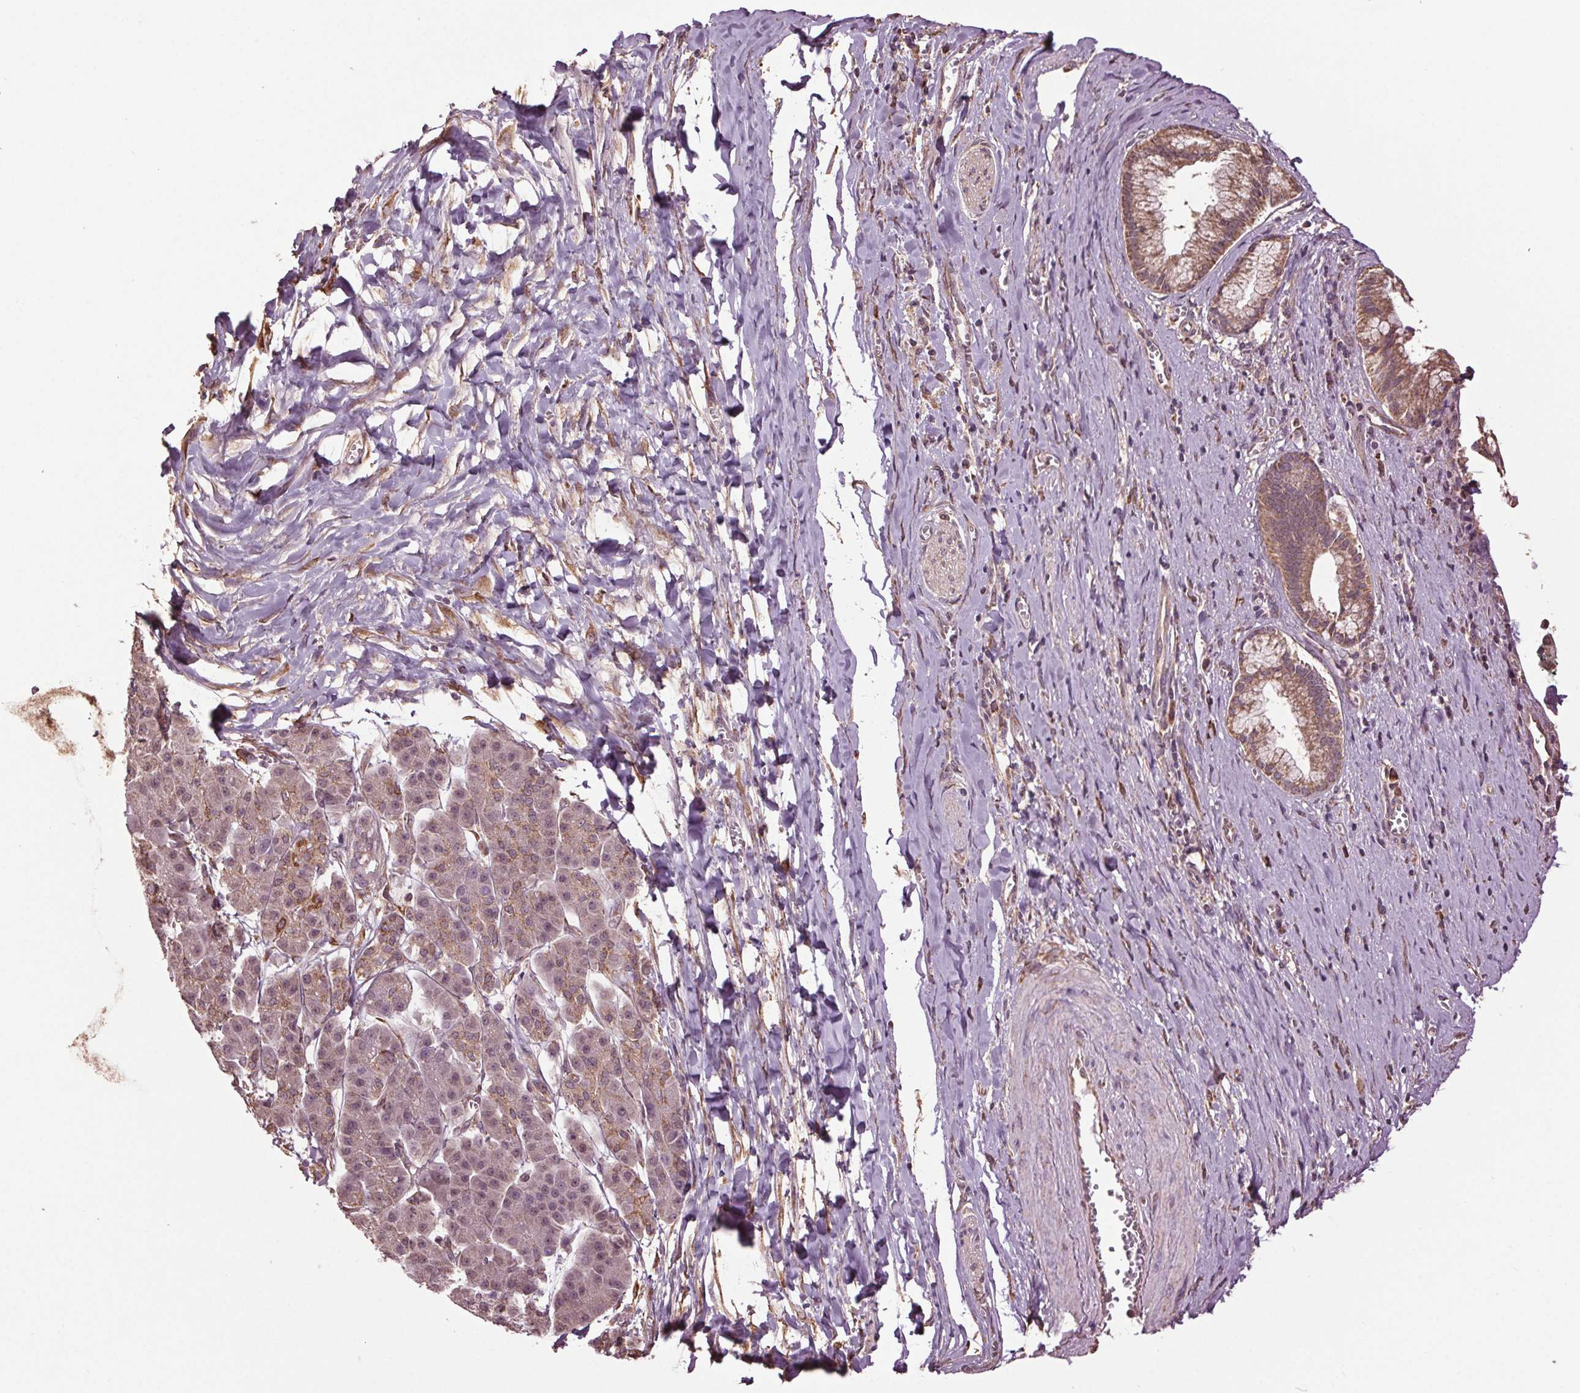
{"staining": {"intensity": "moderate", "quantity": ">75%", "location": "cytoplasmic/membranous"}, "tissue": "pancreatic cancer", "cell_type": "Tumor cells", "image_type": "cancer", "snomed": [{"axis": "morphology", "description": "Normal tissue, NOS"}, {"axis": "morphology", "description": "Adenocarcinoma, NOS"}, {"axis": "topography", "description": "Lymph node"}, {"axis": "topography", "description": "Pancreas"}], "caption": "This is an image of IHC staining of pancreatic adenocarcinoma, which shows moderate expression in the cytoplasmic/membranous of tumor cells.", "gene": "RNPEP", "patient": {"sex": "female", "age": 58}}